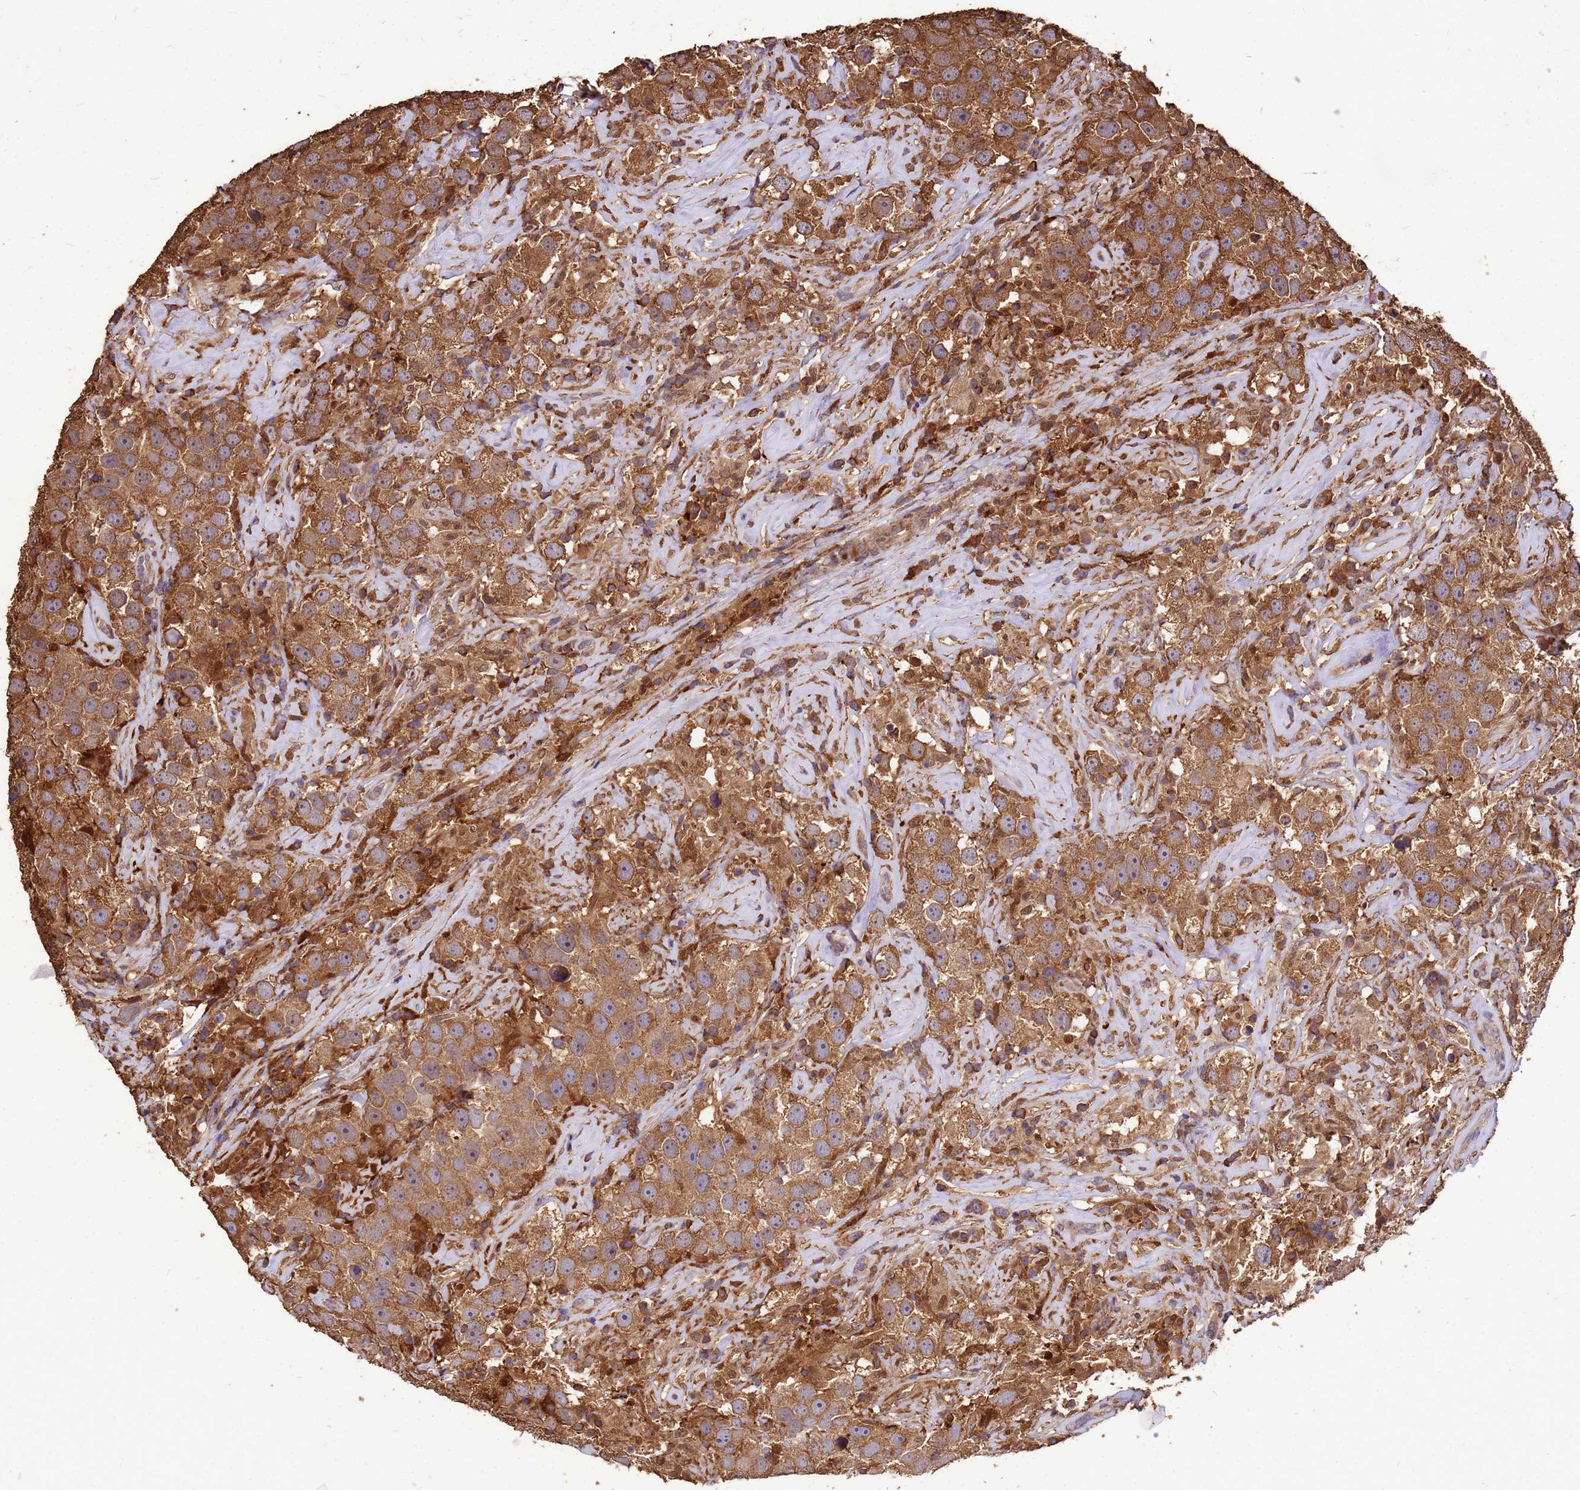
{"staining": {"intensity": "moderate", "quantity": ">75%", "location": "cytoplasmic/membranous"}, "tissue": "testis cancer", "cell_type": "Tumor cells", "image_type": "cancer", "snomed": [{"axis": "morphology", "description": "Seminoma, NOS"}, {"axis": "topography", "description": "Testis"}], "caption": "Immunohistochemistry (IHC) micrograph of human testis cancer (seminoma) stained for a protein (brown), which exhibits medium levels of moderate cytoplasmic/membranous positivity in about >75% of tumor cells.", "gene": "ZNF618", "patient": {"sex": "male", "age": 49}}